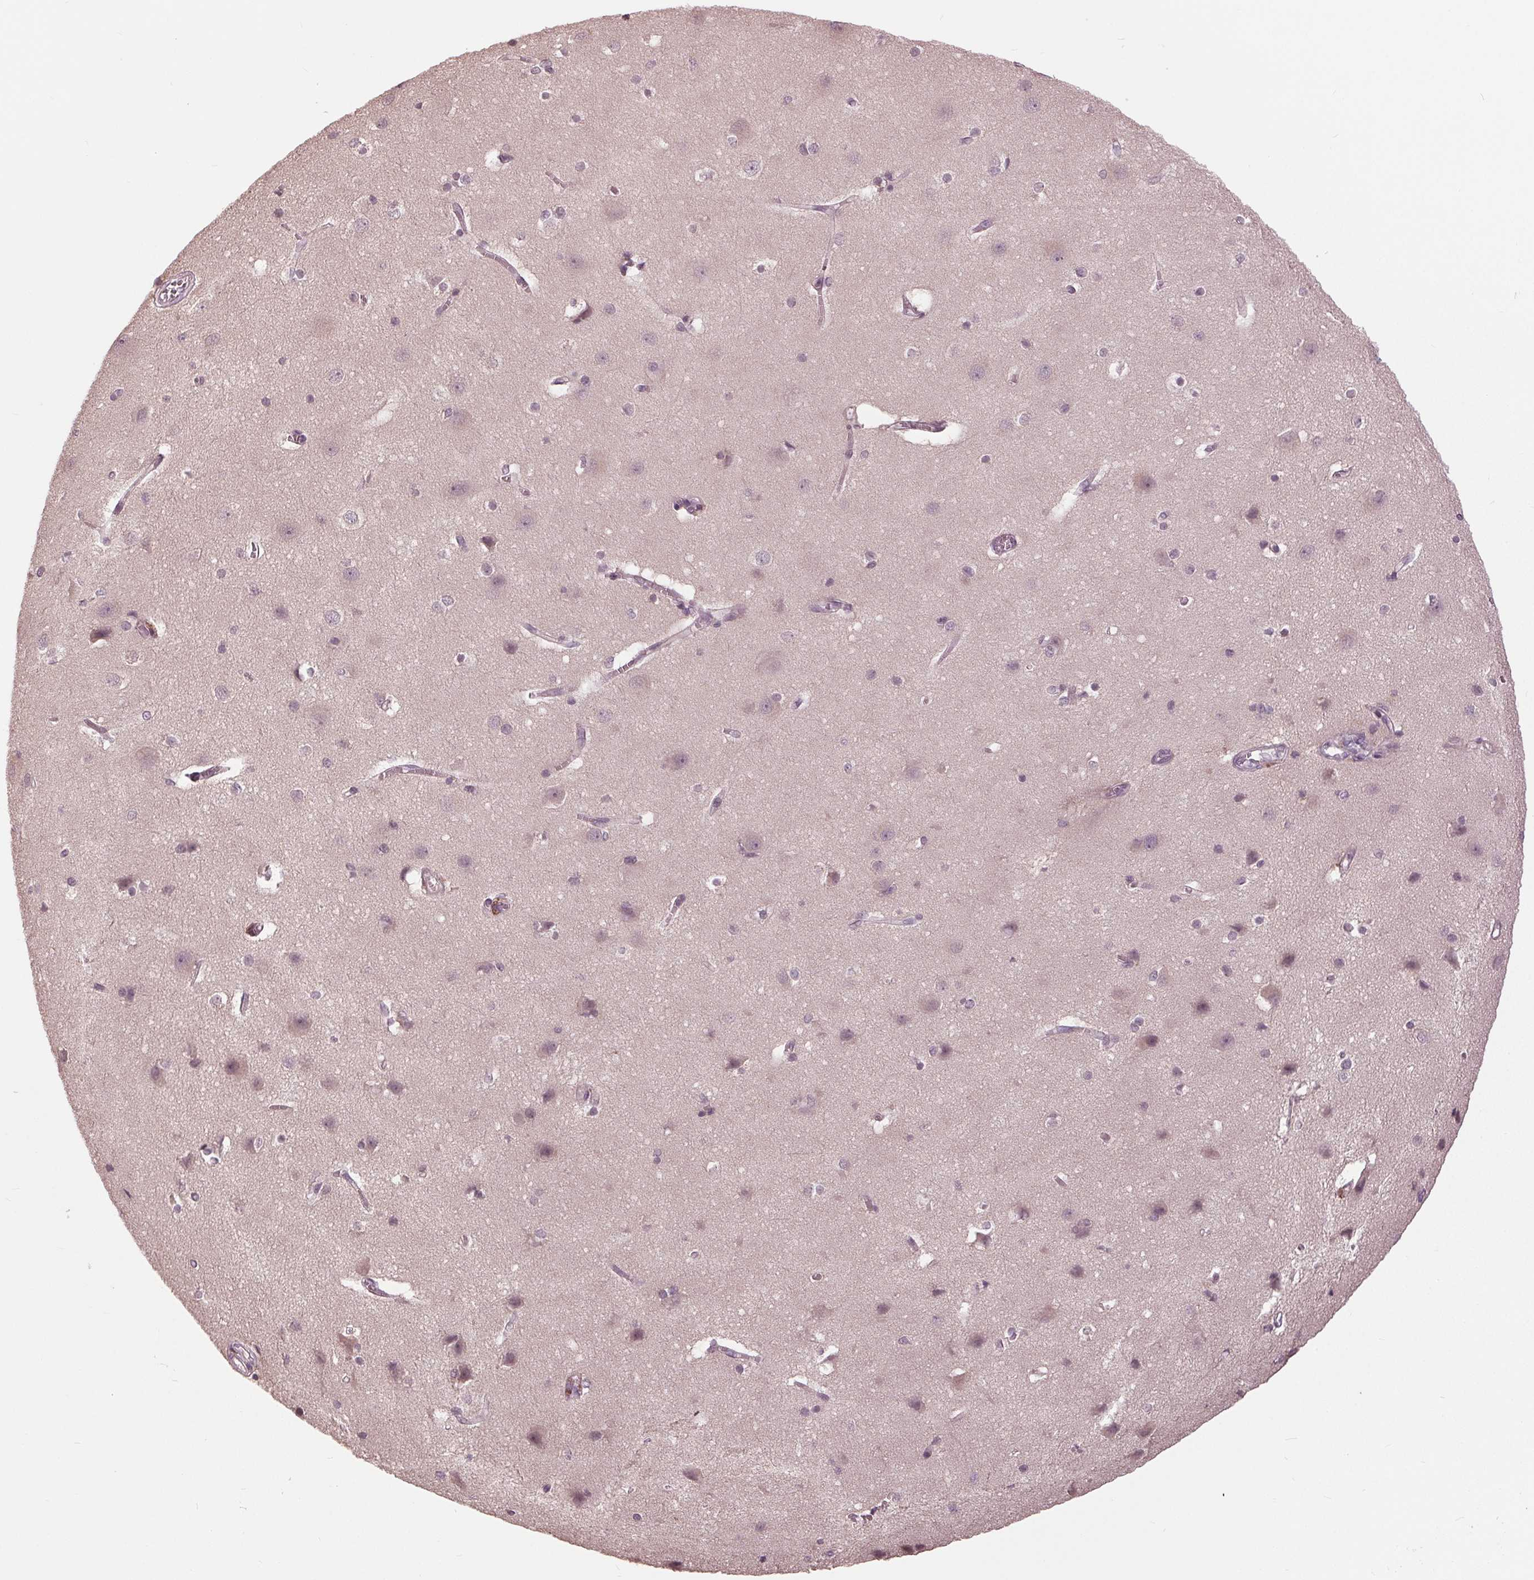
{"staining": {"intensity": "negative", "quantity": "none", "location": "none"}, "tissue": "cerebral cortex", "cell_type": "Endothelial cells", "image_type": "normal", "snomed": [{"axis": "morphology", "description": "Normal tissue, NOS"}, {"axis": "topography", "description": "Cerebral cortex"}], "caption": "The immunohistochemistry image has no significant staining in endothelial cells of cerebral cortex. (DAB IHC with hematoxylin counter stain).", "gene": "SIGLEC6", "patient": {"sex": "male", "age": 37}}